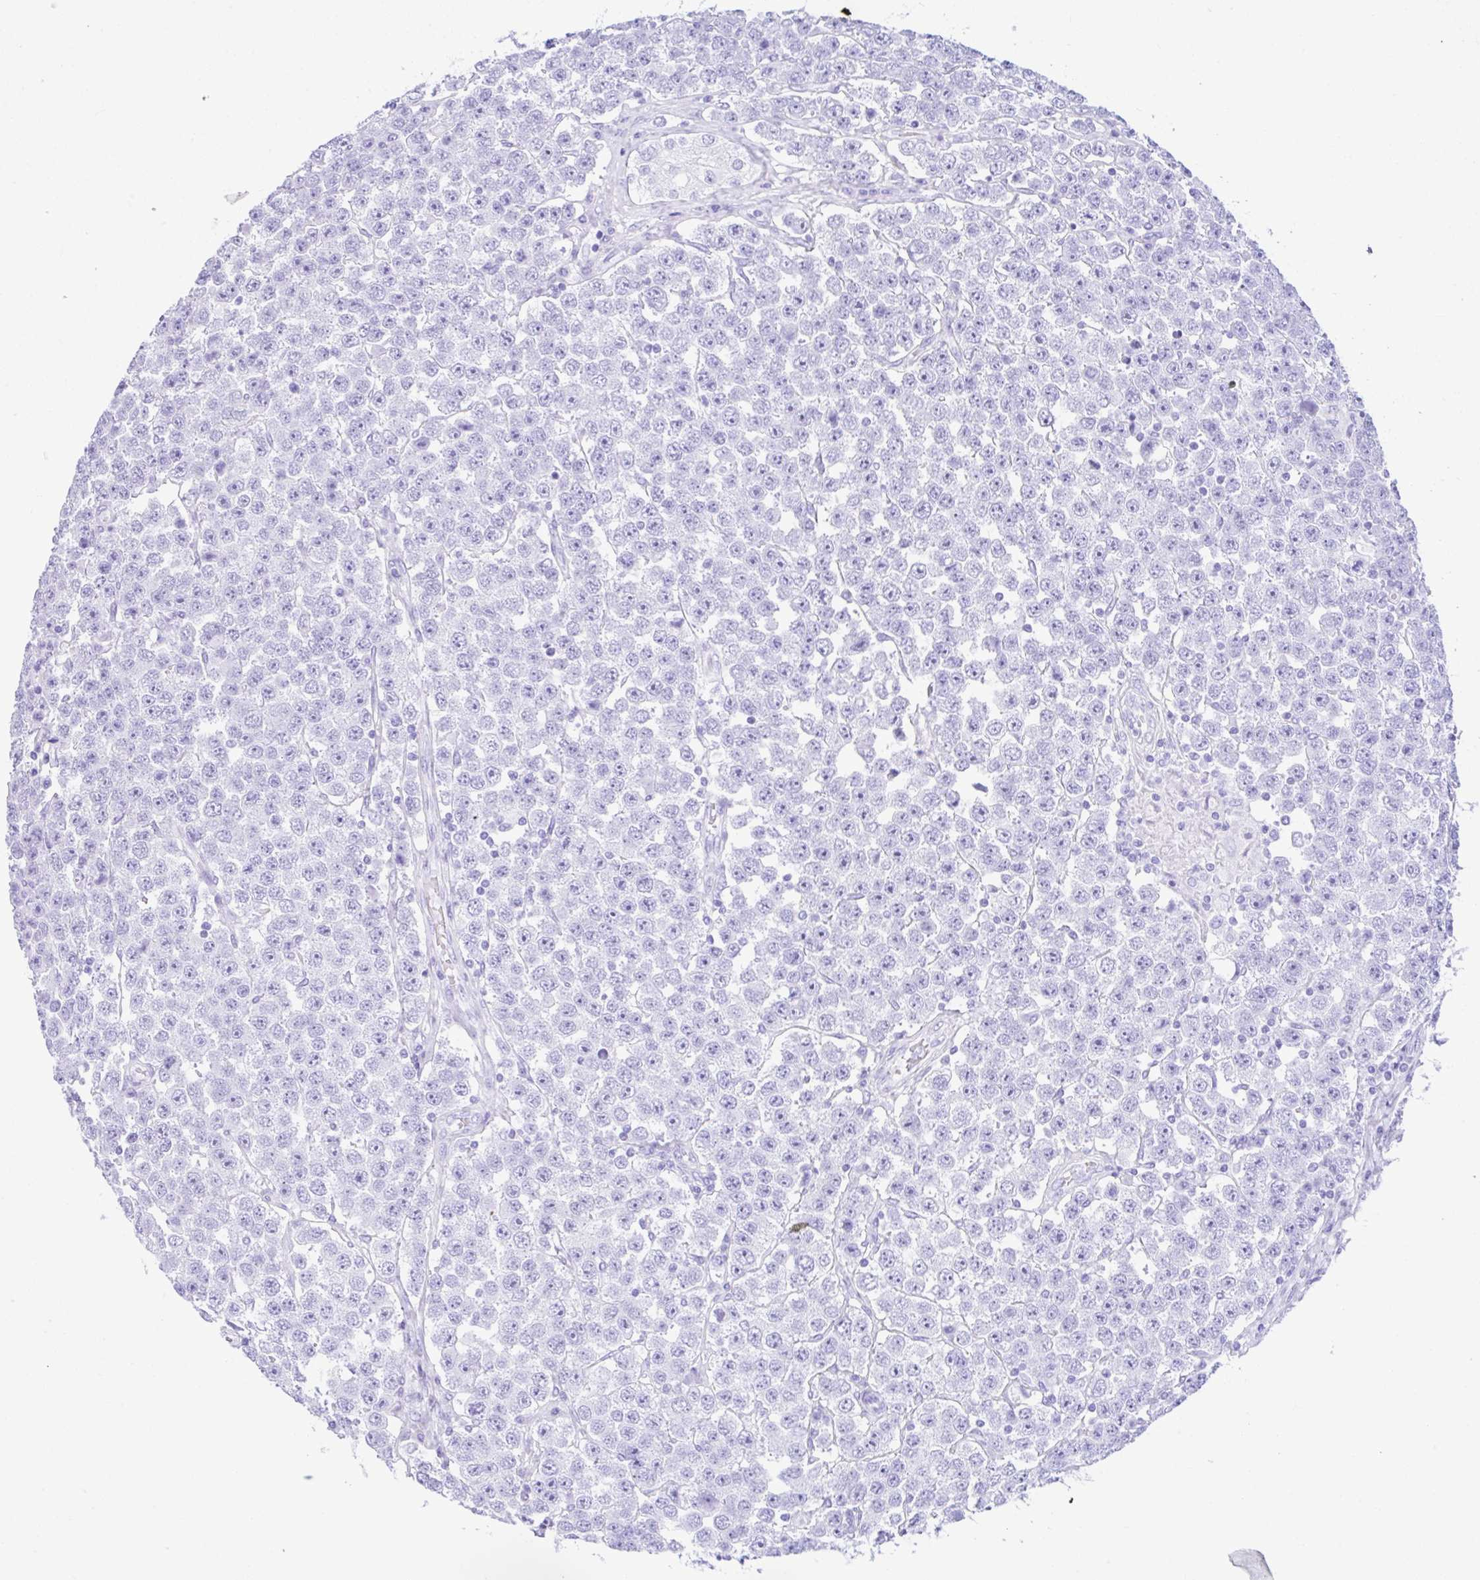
{"staining": {"intensity": "negative", "quantity": "none", "location": "none"}, "tissue": "testis cancer", "cell_type": "Tumor cells", "image_type": "cancer", "snomed": [{"axis": "morphology", "description": "Seminoma, NOS"}, {"axis": "topography", "description": "Testis"}], "caption": "Immunohistochemistry (IHC) histopathology image of neoplastic tissue: testis cancer stained with DAB reveals no significant protein staining in tumor cells.", "gene": "NDUFS2", "patient": {"sex": "male", "age": 28}}